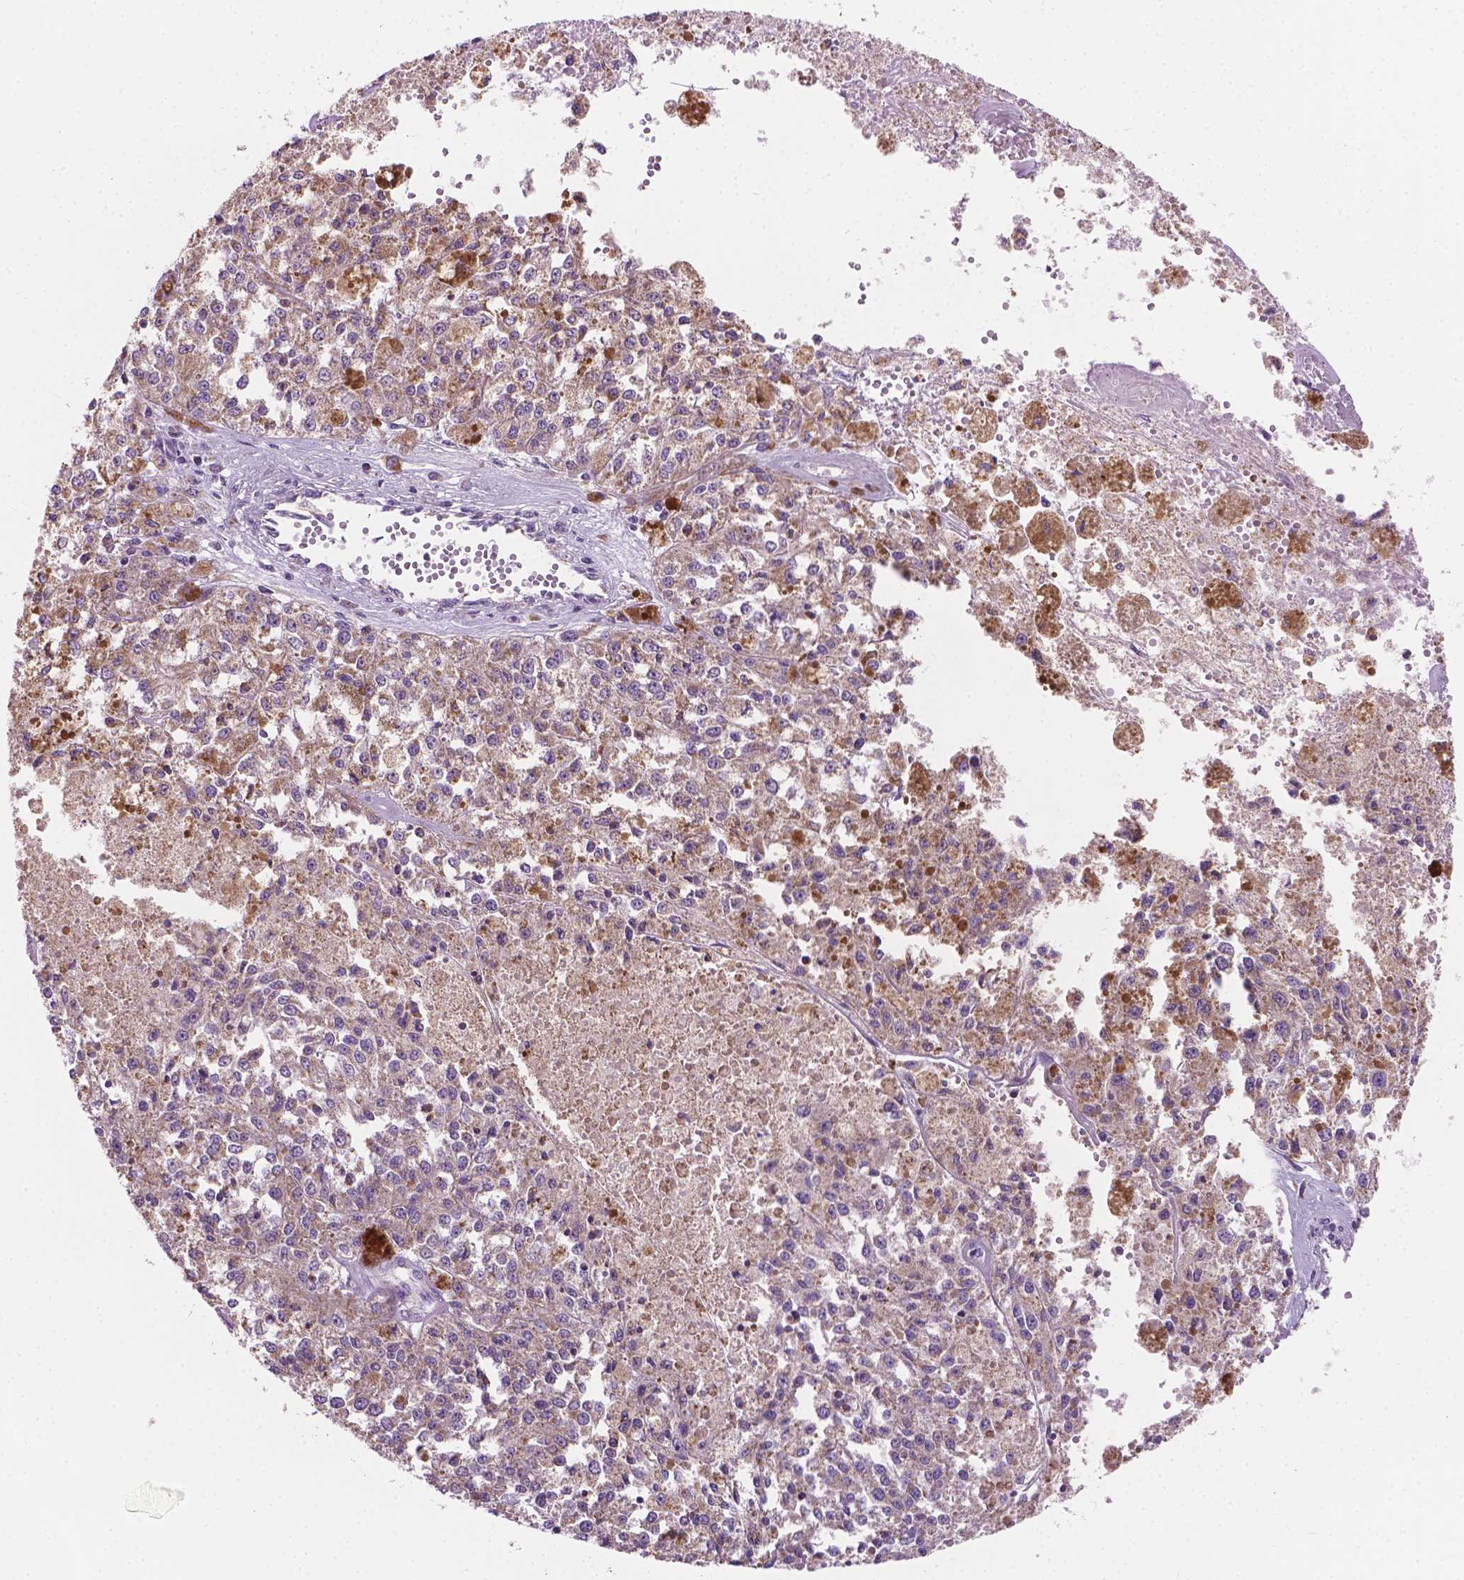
{"staining": {"intensity": "negative", "quantity": "none", "location": "none"}, "tissue": "melanoma", "cell_type": "Tumor cells", "image_type": "cancer", "snomed": [{"axis": "morphology", "description": "Malignant melanoma, Metastatic site"}, {"axis": "topography", "description": "Lymph node"}], "caption": "Immunohistochemistry of human melanoma exhibits no staining in tumor cells.", "gene": "CSPG5", "patient": {"sex": "female", "age": 64}}